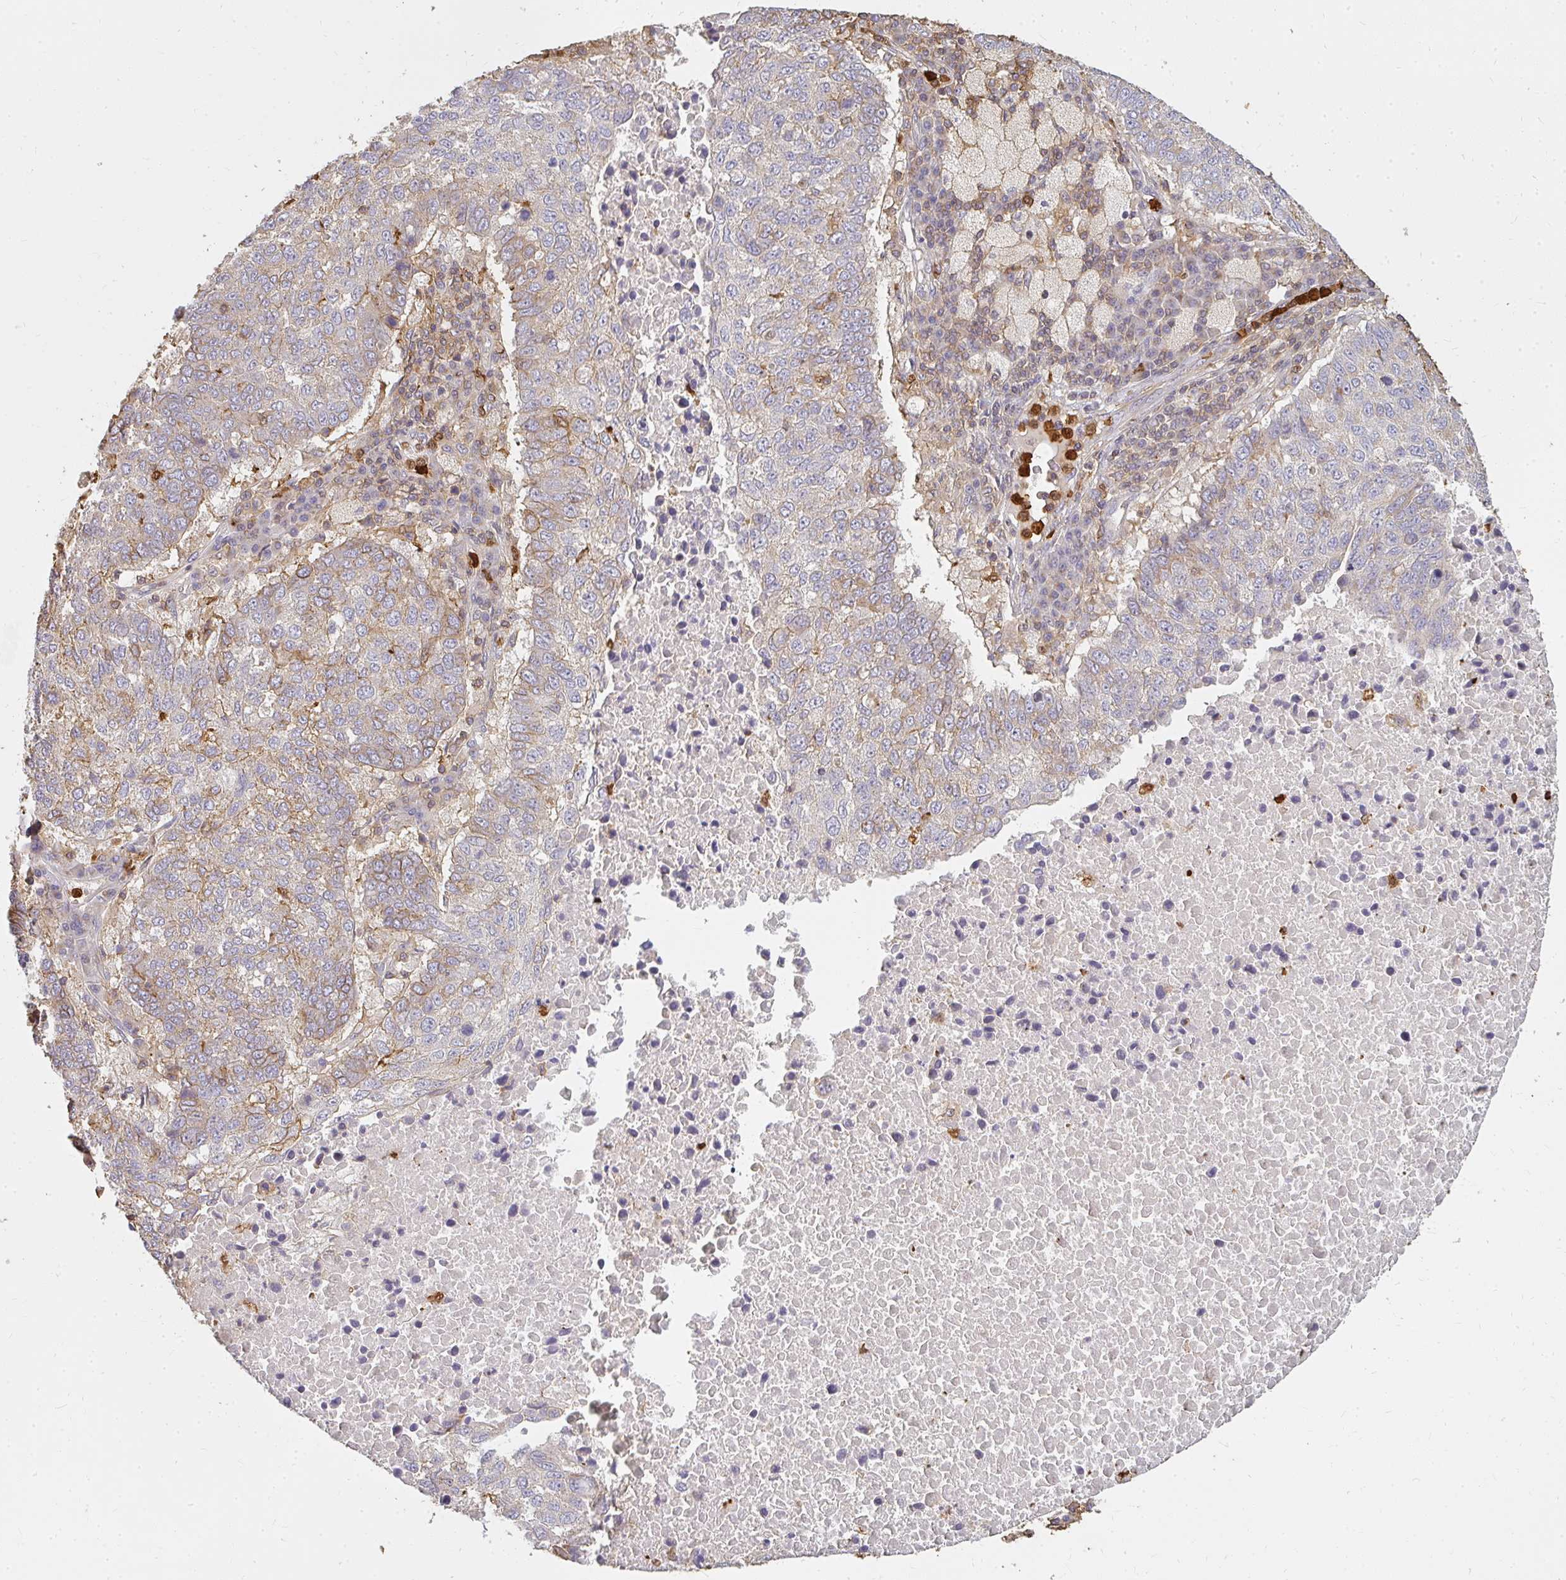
{"staining": {"intensity": "moderate", "quantity": "<25%", "location": "cytoplasmic/membranous"}, "tissue": "lung cancer", "cell_type": "Tumor cells", "image_type": "cancer", "snomed": [{"axis": "morphology", "description": "Squamous cell carcinoma, NOS"}, {"axis": "topography", "description": "Lung"}], "caption": "Immunohistochemistry photomicrograph of lung cancer stained for a protein (brown), which exhibits low levels of moderate cytoplasmic/membranous staining in approximately <25% of tumor cells.", "gene": "CNTRL", "patient": {"sex": "male", "age": 73}}